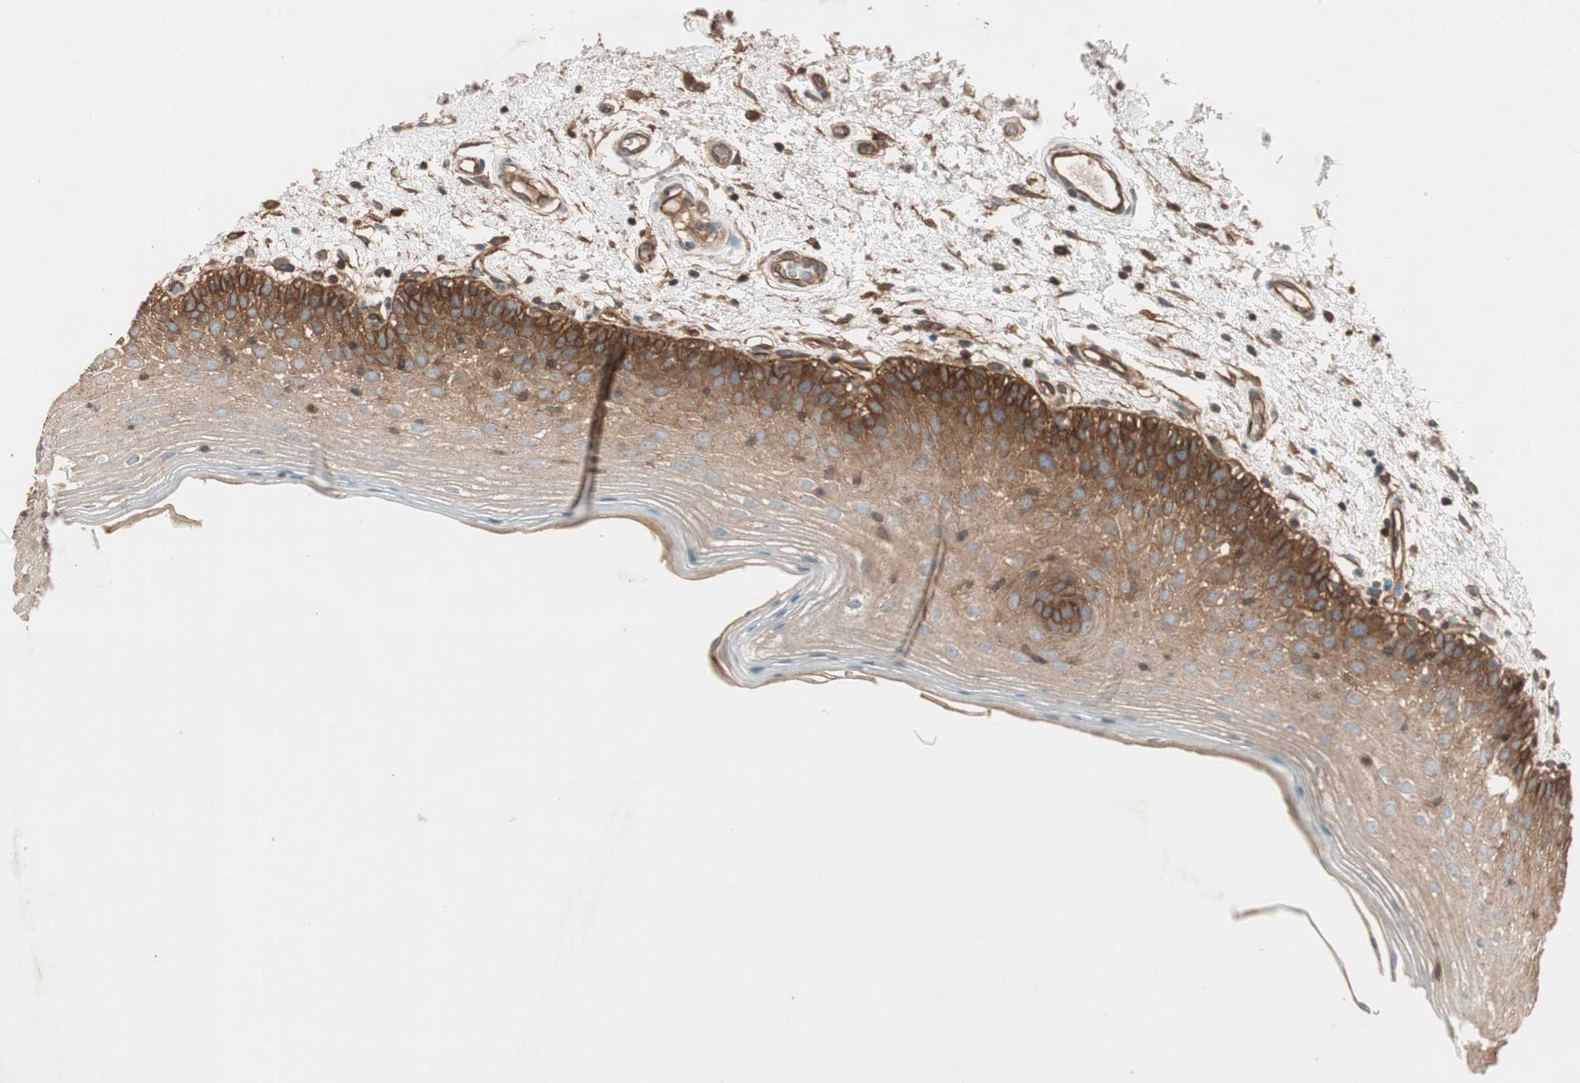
{"staining": {"intensity": "moderate", "quantity": ">75%", "location": "cytoplasmic/membranous"}, "tissue": "oral mucosa", "cell_type": "Squamous epithelial cells", "image_type": "normal", "snomed": [{"axis": "morphology", "description": "Normal tissue, NOS"}, {"axis": "morphology", "description": "Squamous cell carcinoma, NOS"}, {"axis": "topography", "description": "Skeletal muscle"}, {"axis": "topography", "description": "Oral tissue"}], "caption": "Protein expression by immunohistochemistry demonstrates moderate cytoplasmic/membranous staining in approximately >75% of squamous epithelial cells in unremarkable oral mucosa.", "gene": "BTN3A3", "patient": {"sex": "male", "age": 71}}